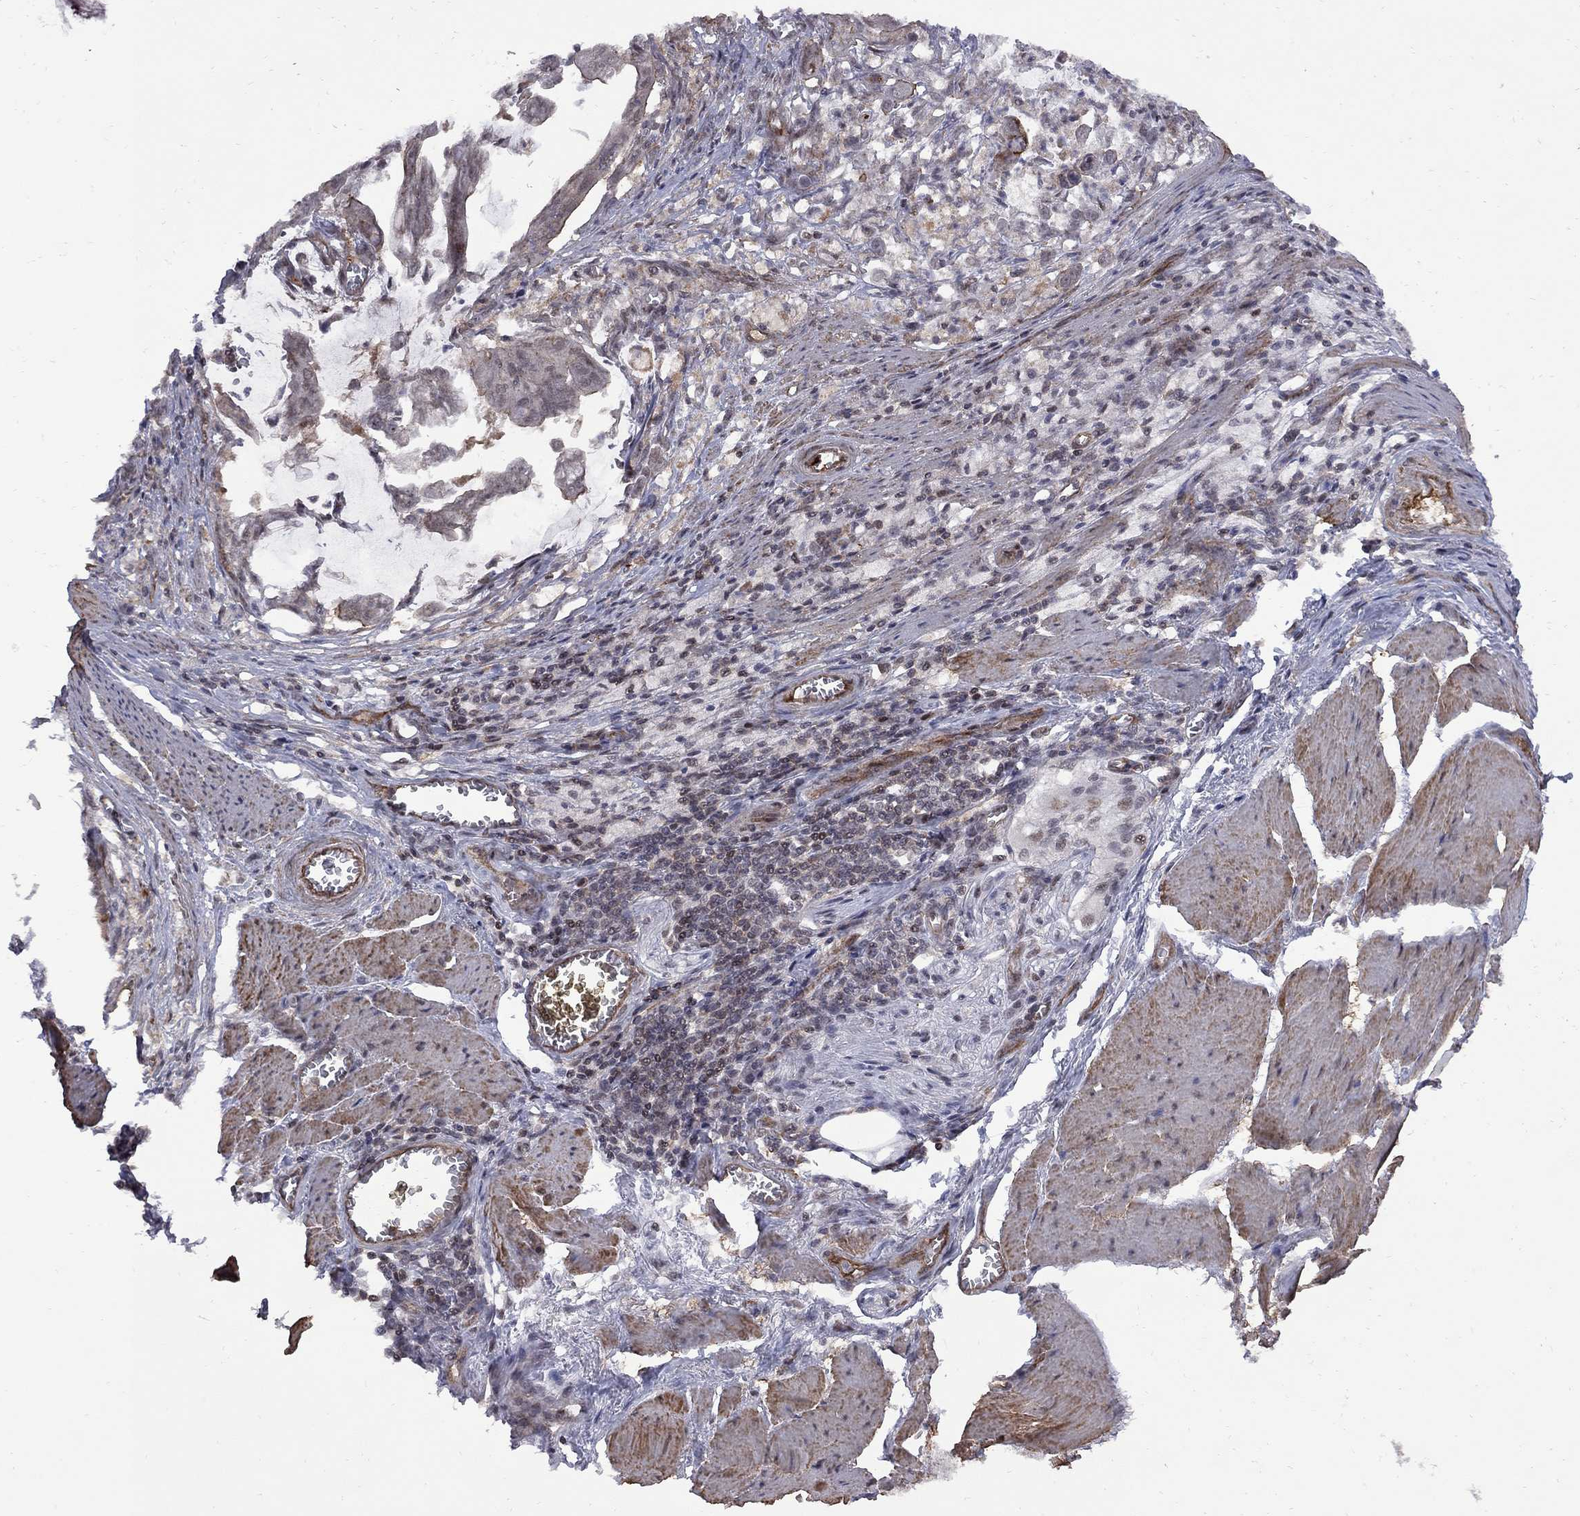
{"staining": {"intensity": "negative", "quantity": "none", "location": "none"}, "tissue": "stomach cancer", "cell_type": "Tumor cells", "image_type": "cancer", "snomed": [{"axis": "morphology", "description": "Adenocarcinoma, NOS"}, {"axis": "topography", "description": "Stomach, upper"}], "caption": "High magnification brightfield microscopy of stomach adenocarcinoma stained with DAB (brown) and counterstained with hematoxylin (blue): tumor cells show no significant positivity.", "gene": "BRF1", "patient": {"sex": "male", "age": 80}}